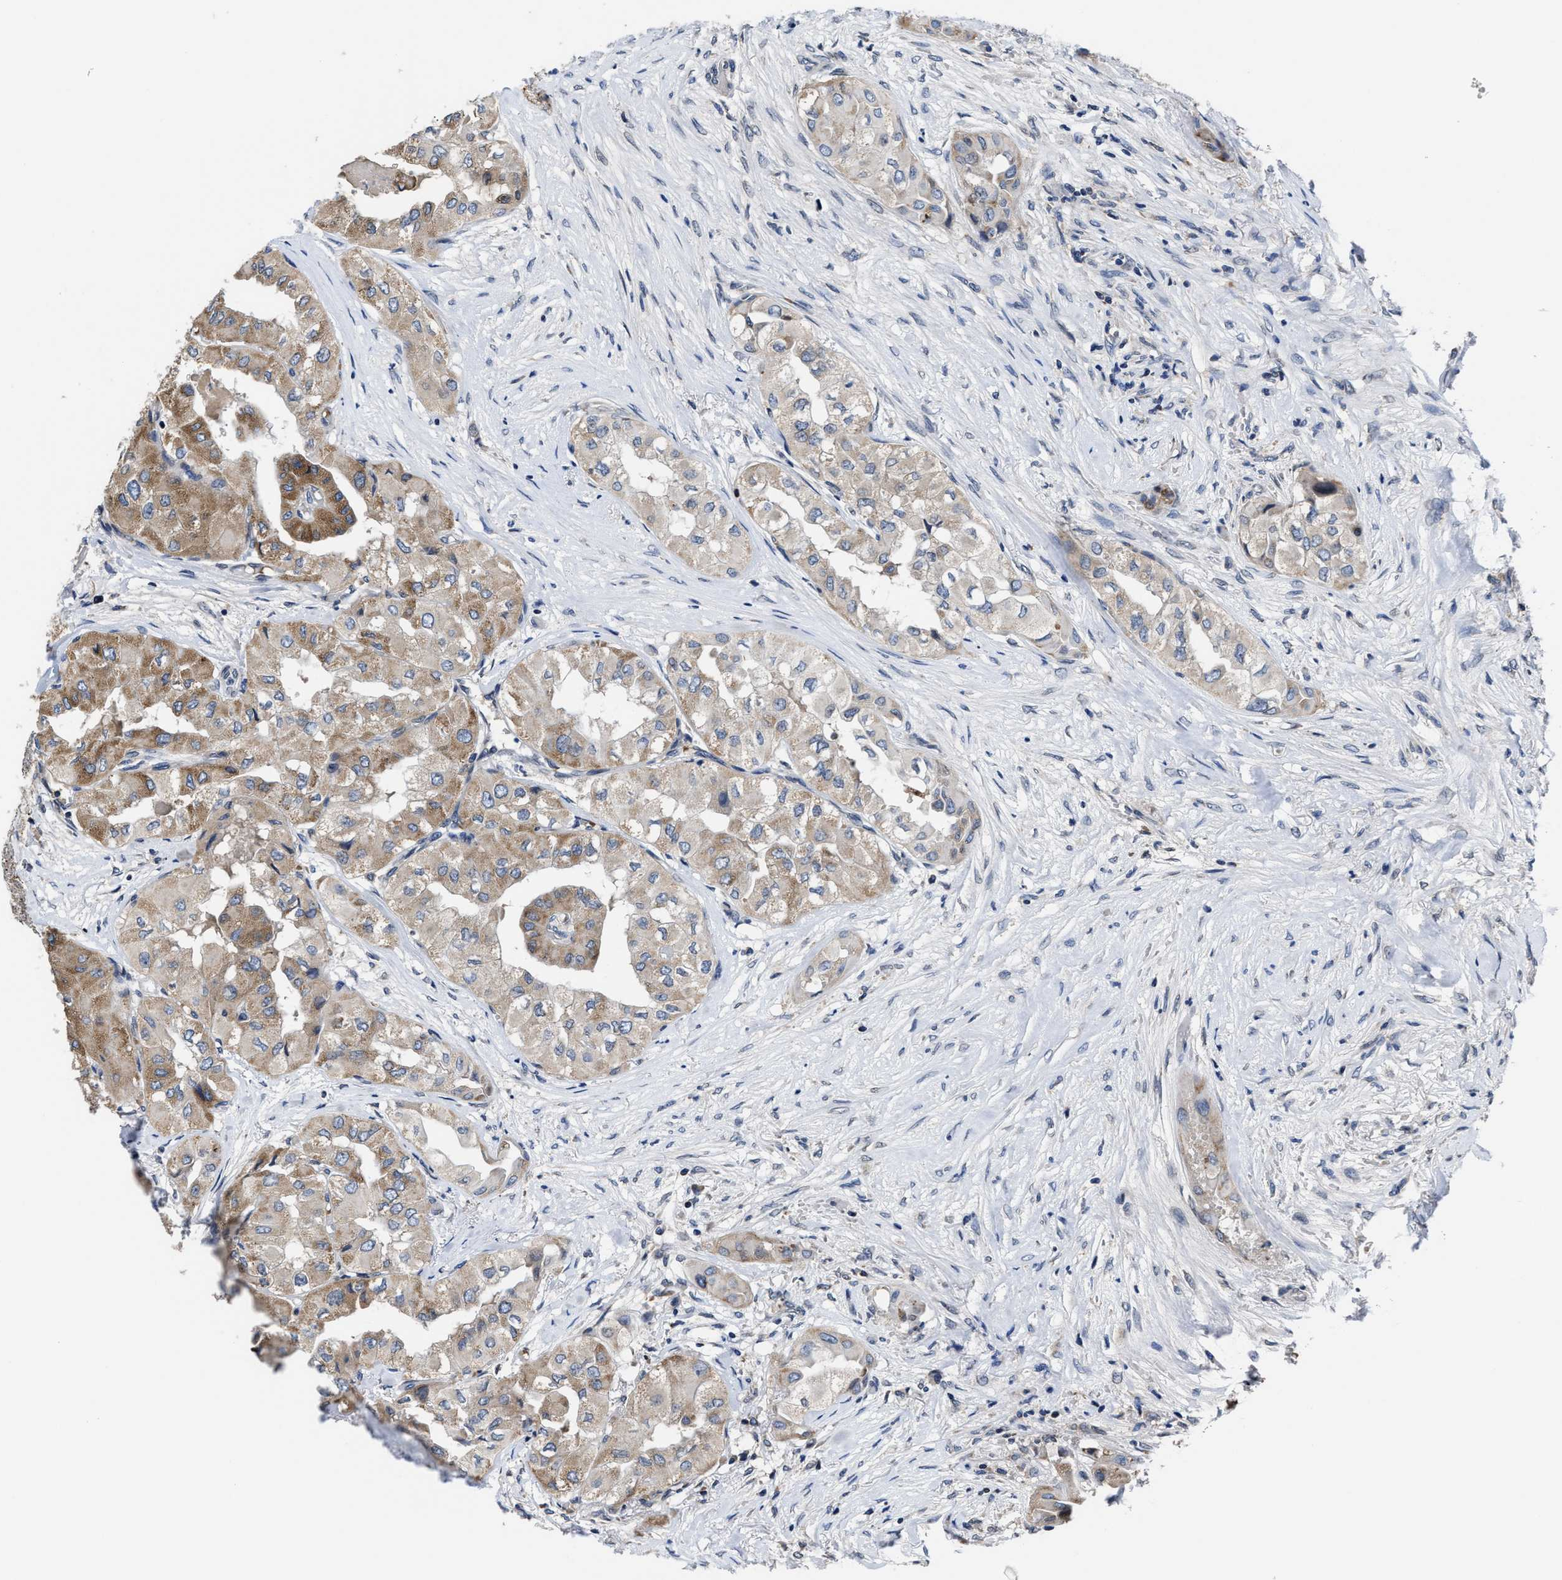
{"staining": {"intensity": "moderate", "quantity": "25%-75%", "location": "cytoplasmic/membranous"}, "tissue": "thyroid cancer", "cell_type": "Tumor cells", "image_type": "cancer", "snomed": [{"axis": "morphology", "description": "Papillary adenocarcinoma, NOS"}, {"axis": "topography", "description": "Thyroid gland"}], "caption": "Human thyroid papillary adenocarcinoma stained with a protein marker exhibits moderate staining in tumor cells.", "gene": "CACNA1D", "patient": {"sex": "female", "age": 59}}